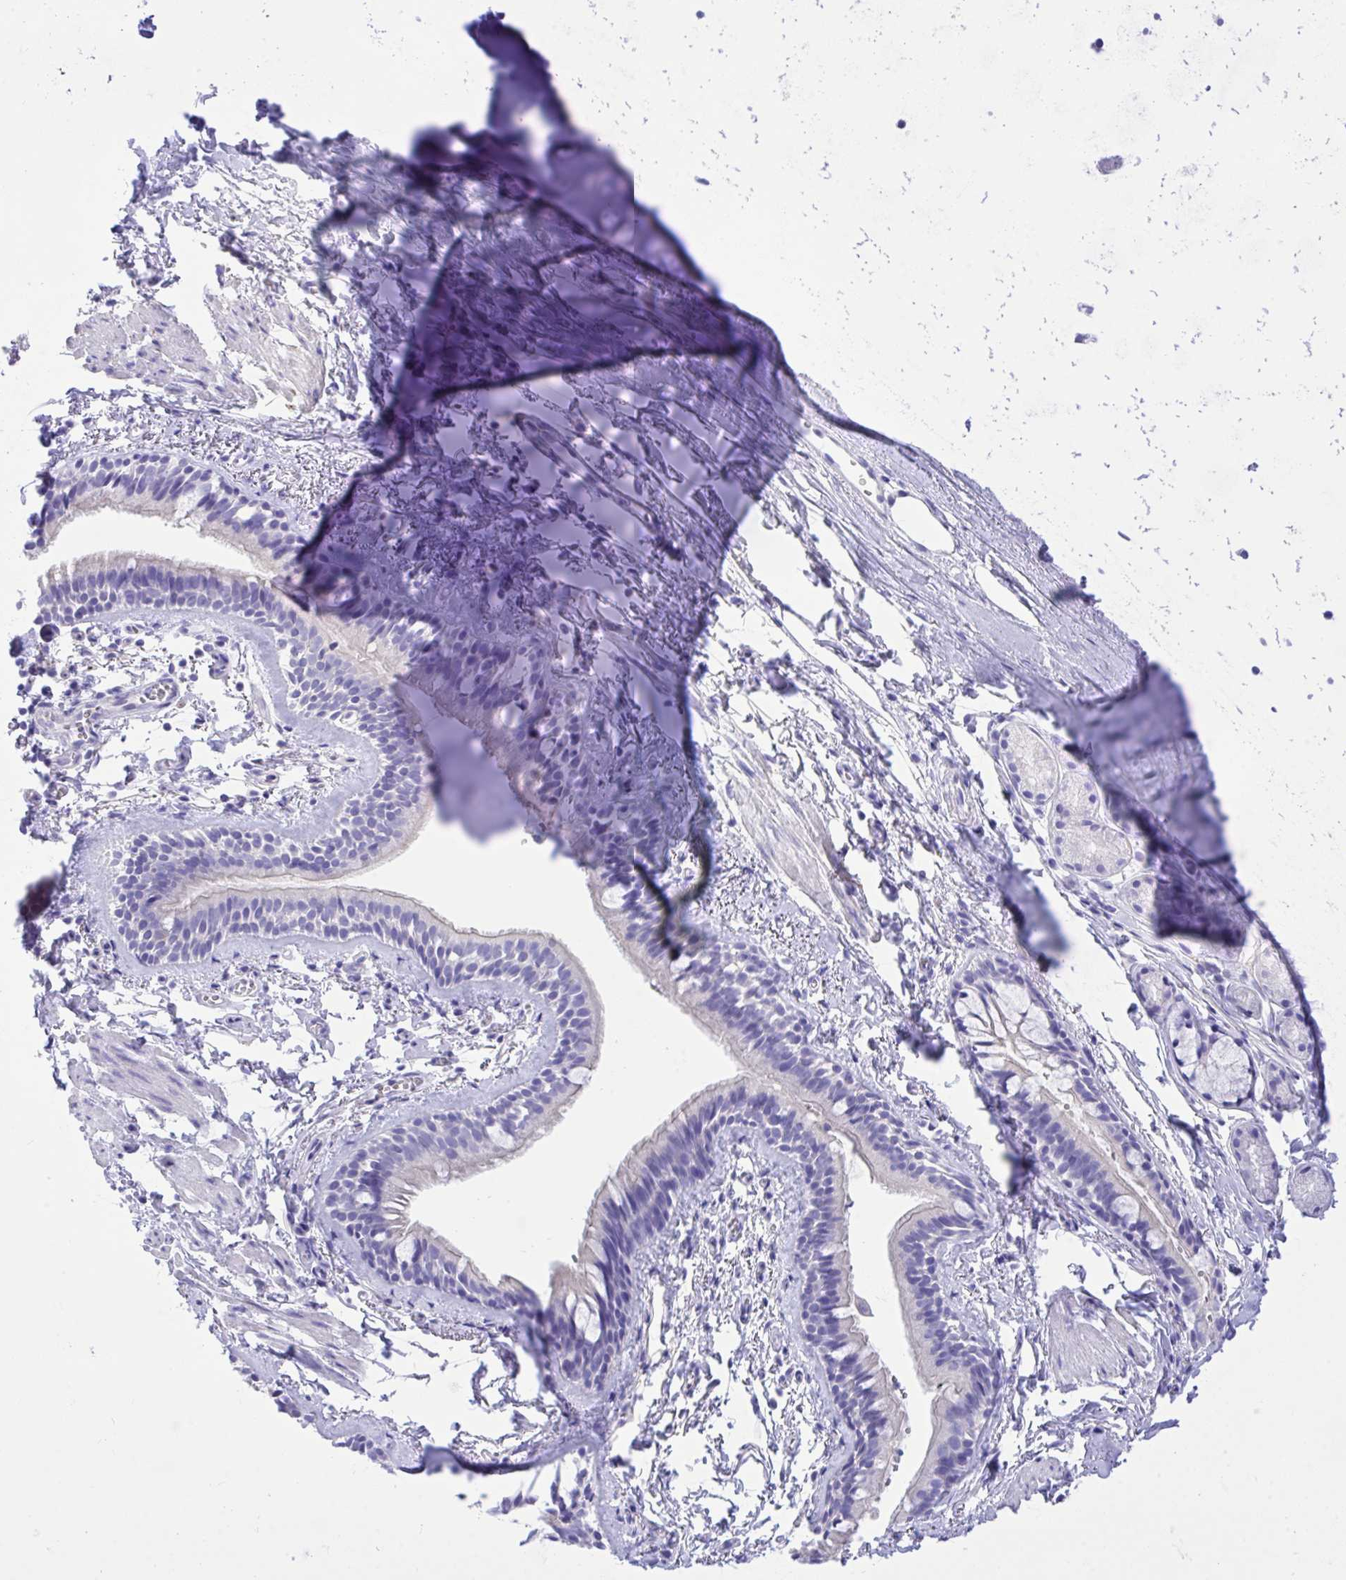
{"staining": {"intensity": "negative", "quantity": "none", "location": "none"}, "tissue": "bronchus", "cell_type": "Respiratory epithelial cells", "image_type": "normal", "snomed": [{"axis": "morphology", "description": "Normal tissue, NOS"}, {"axis": "topography", "description": "Cartilage tissue"}, {"axis": "topography", "description": "Bronchus"}, {"axis": "topography", "description": "Peripheral nerve tissue"}], "caption": "Respiratory epithelial cells are negative for brown protein staining in unremarkable bronchus. The staining is performed using DAB (3,3'-diaminobenzidine) brown chromogen with nuclei counter-stained in using hematoxylin.", "gene": "MON1A", "patient": {"sex": "female", "age": 59}}